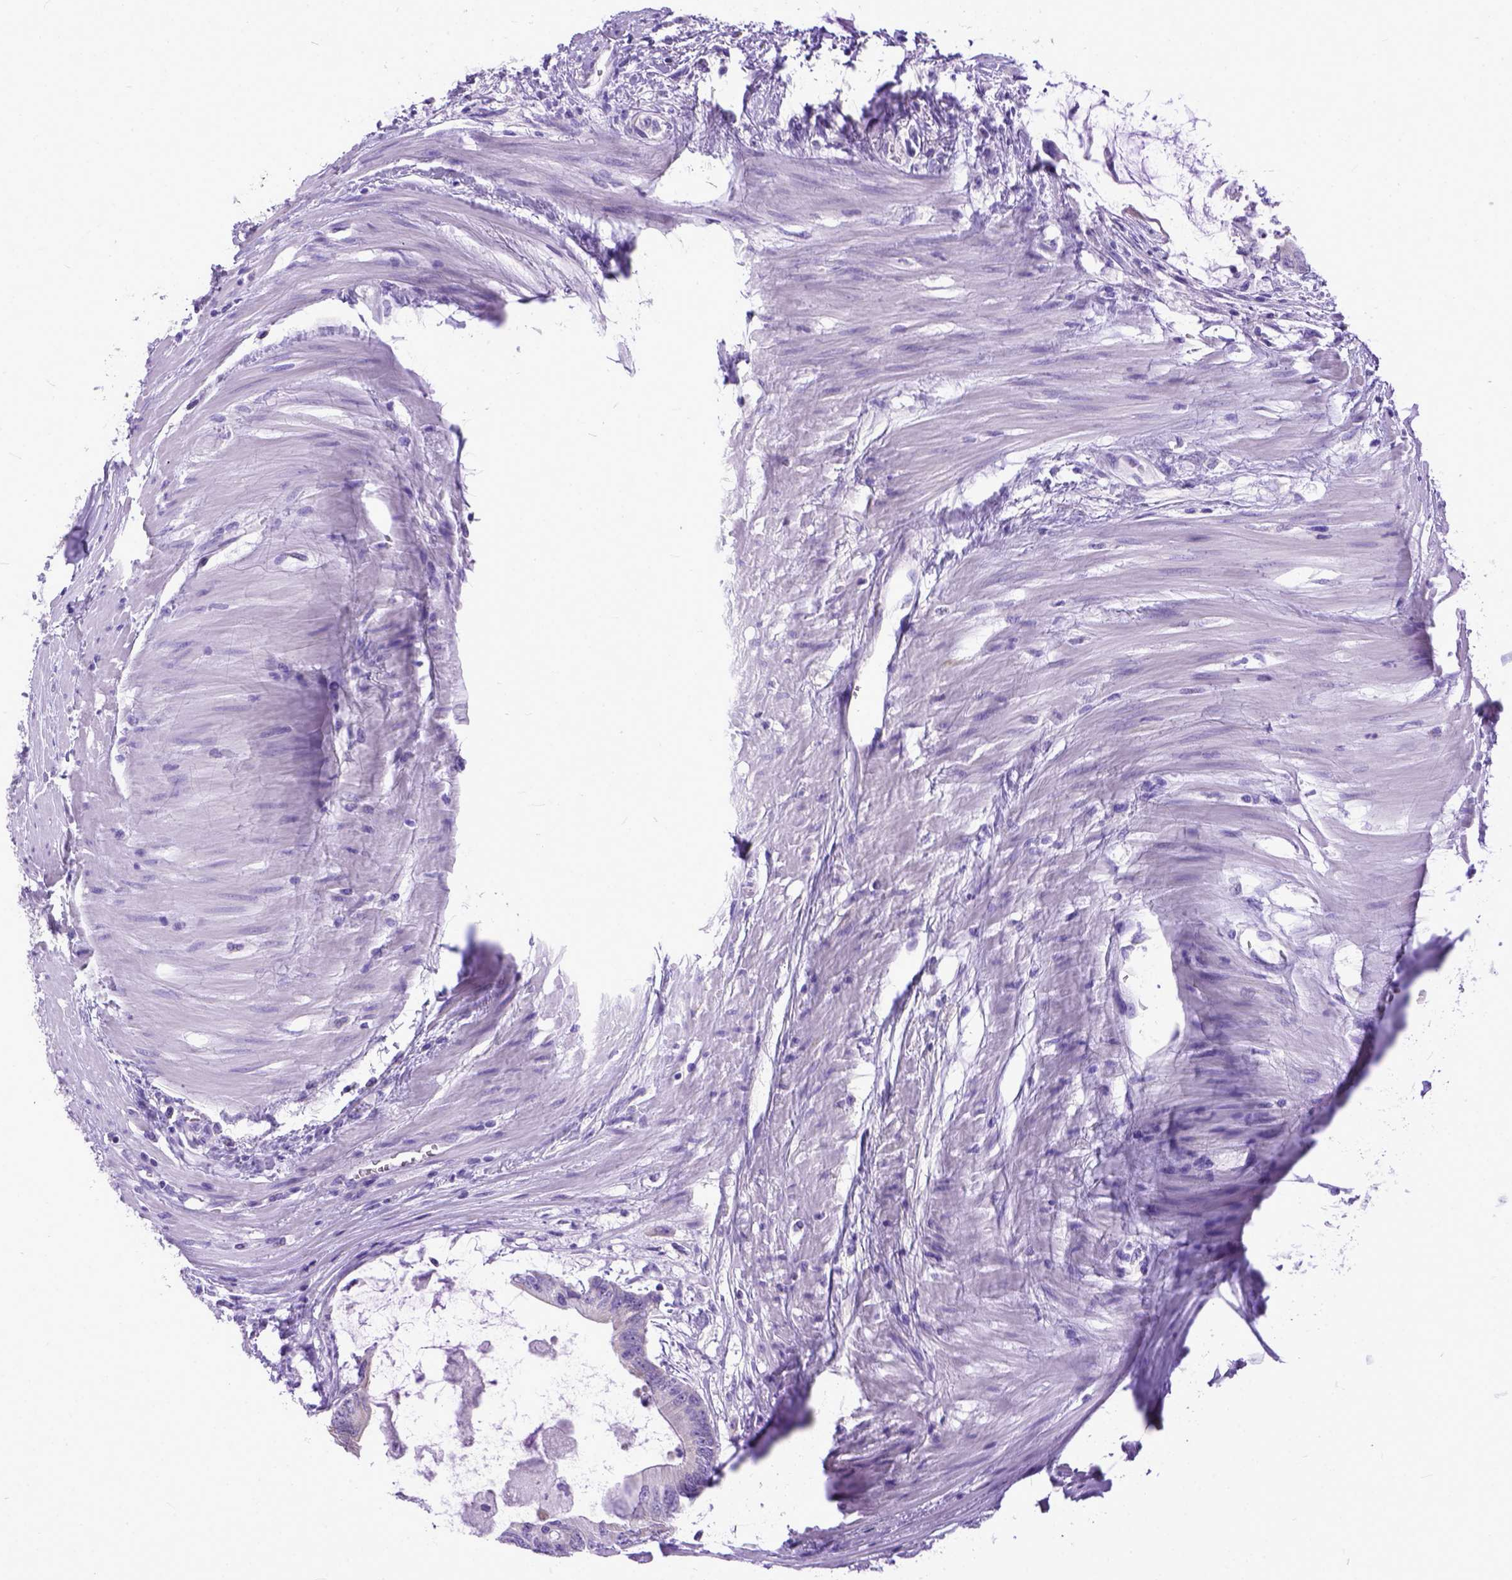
{"staining": {"intensity": "negative", "quantity": "none", "location": "none"}, "tissue": "colorectal cancer", "cell_type": "Tumor cells", "image_type": "cancer", "snomed": [{"axis": "morphology", "description": "Adenocarcinoma, NOS"}, {"axis": "topography", "description": "Rectum"}], "caption": "Tumor cells are negative for protein expression in human adenocarcinoma (colorectal).", "gene": "PPL", "patient": {"sex": "male", "age": 59}}